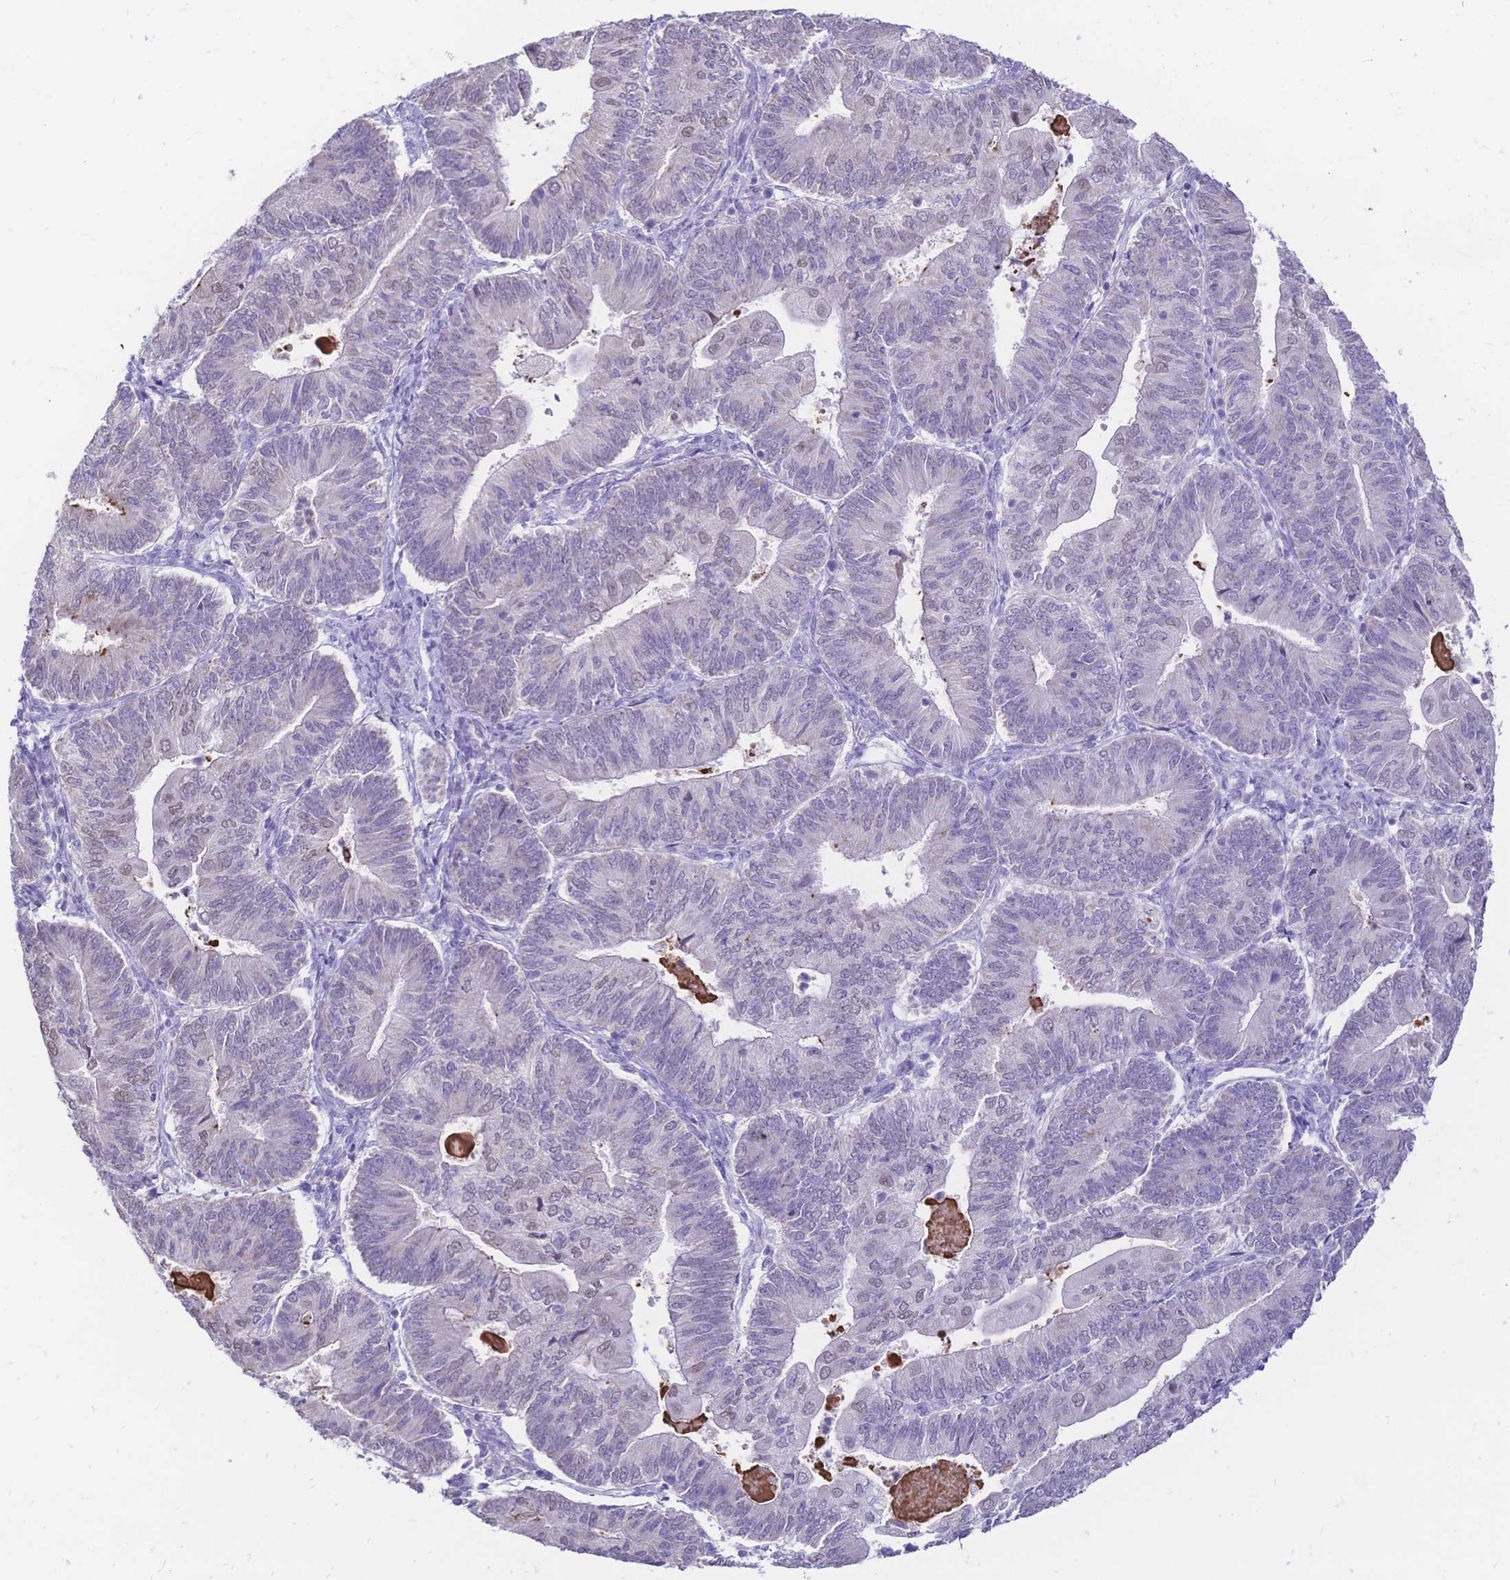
{"staining": {"intensity": "negative", "quantity": "none", "location": "none"}, "tissue": "endometrial cancer", "cell_type": "Tumor cells", "image_type": "cancer", "snomed": [{"axis": "morphology", "description": "Adenocarcinoma, NOS"}, {"axis": "topography", "description": "Endometrium"}], "caption": "Immunohistochemistry image of human adenocarcinoma (endometrial) stained for a protein (brown), which reveals no positivity in tumor cells. (DAB (3,3'-diaminobenzidine) immunohistochemistry (IHC) visualized using brightfield microscopy, high magnification).", "gene": "CLEC18B", "patient": {"sex": "female", "age": 65}}